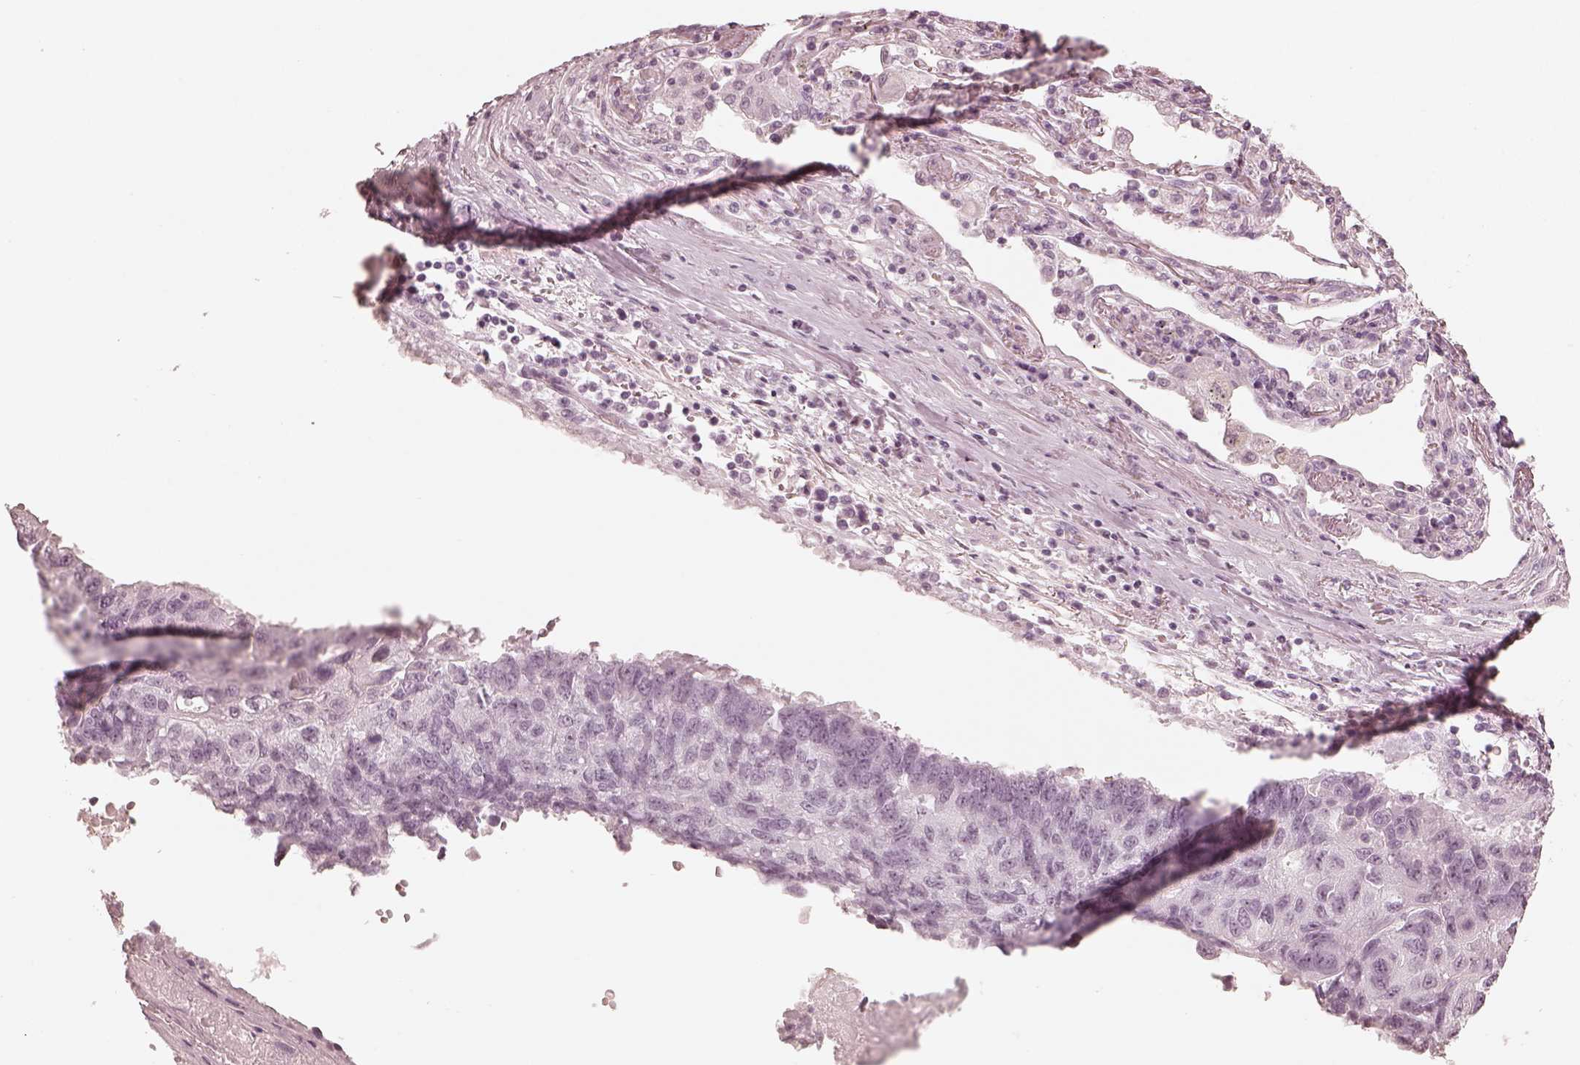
{"staining": {"intensity": "negative", "quantity": "none", "location": "none"}, "tissue": "lung cancer", "cell_type": "Tumor cells", "image_type": "cancer", "snomed": [{"axis": "morphology", "description": "Squamous cell carcinoma, NOS"}, {"axis": "topography", "description": "Lung"}], "caption": "Immunohistochemical staining of human squamous cell carcinoma (lung) reveals no significant expression in tumor cells.", "gene": "CALR3", "patient": {"sex": "male", "age": 73}}